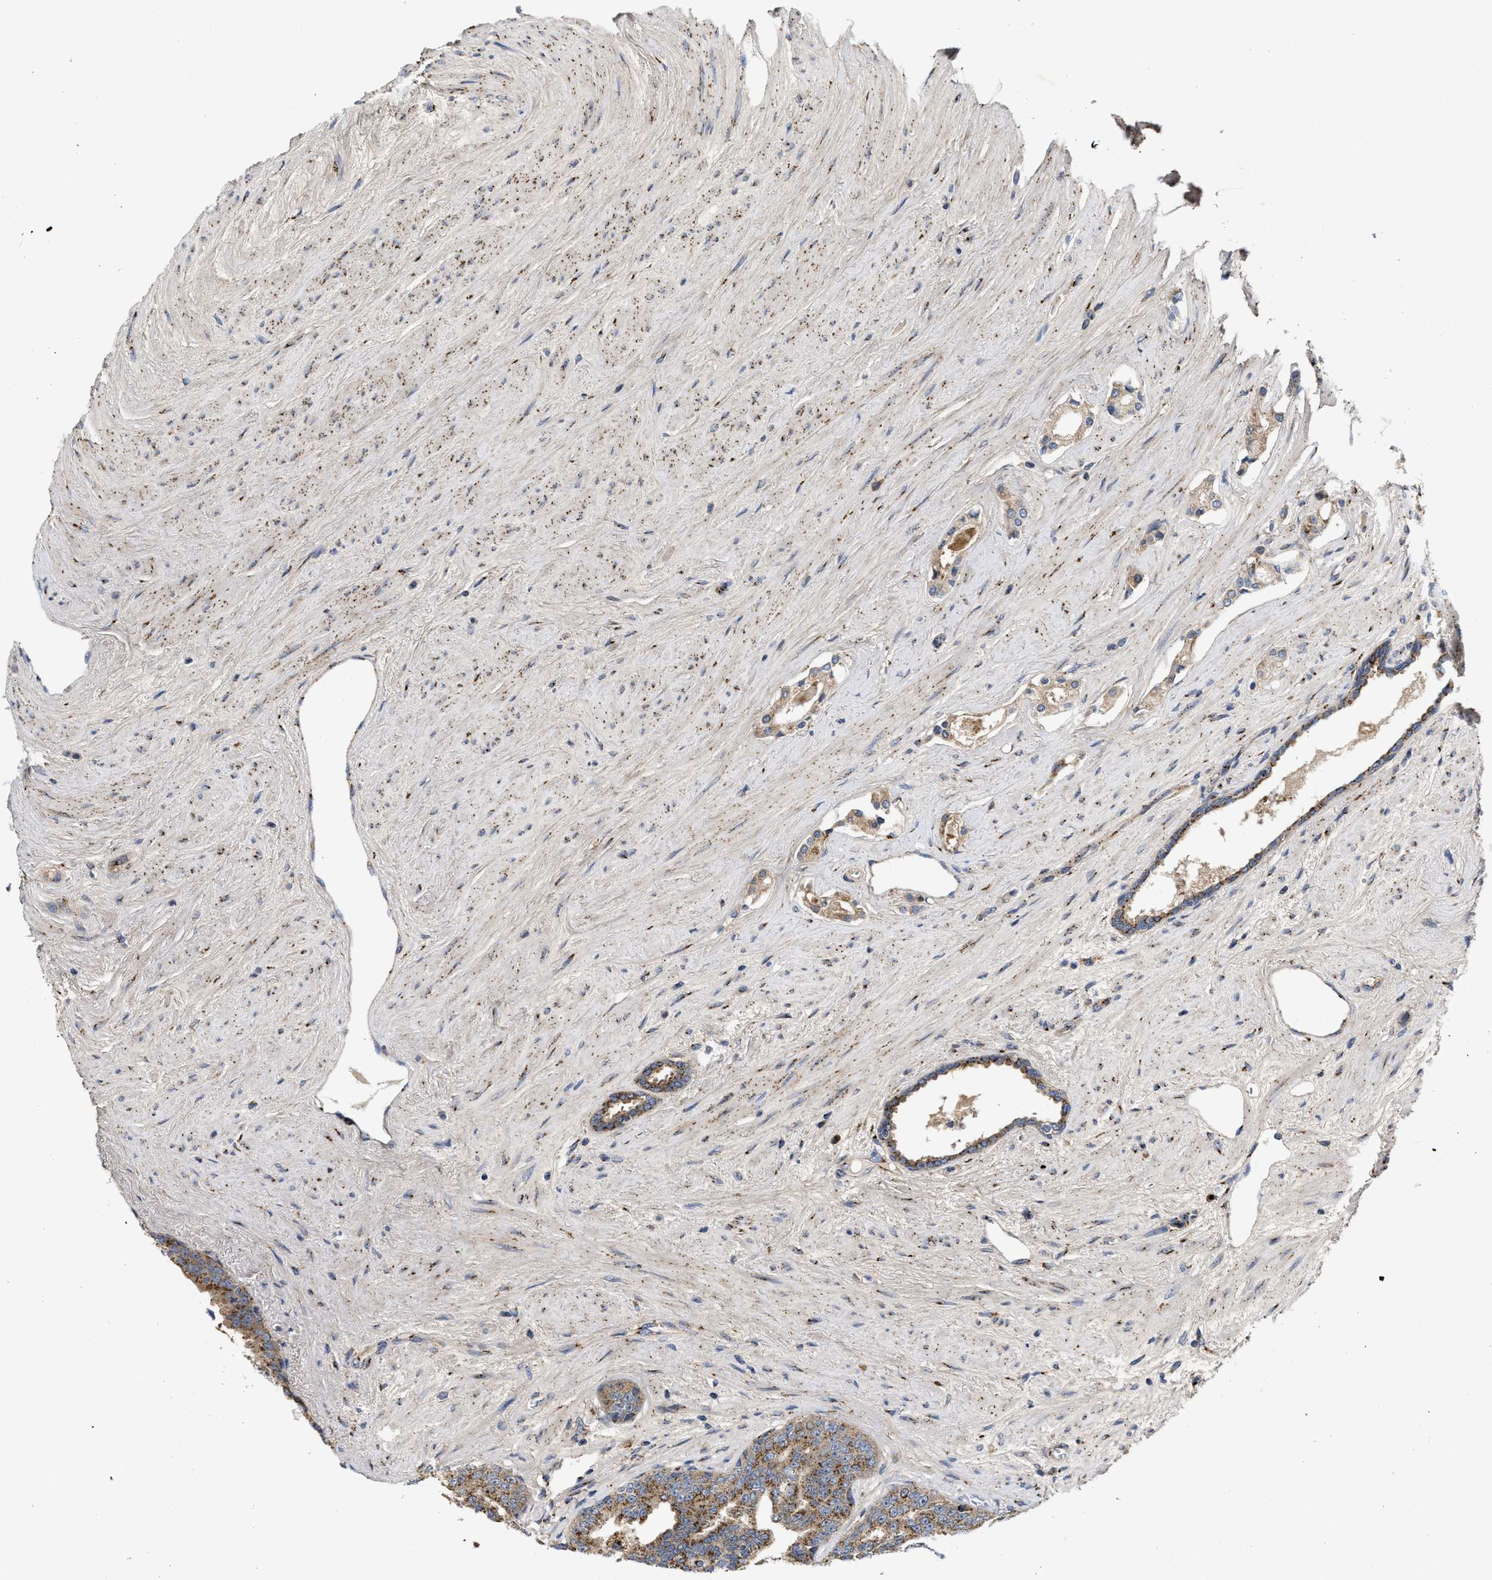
{"staining": {"intensity": "strong", "quantity": "25%-75%", "location": "cytoplasmic/membranous"}, "tissue": "prostate cancer", "cell_type": "Tumor cells", "image_type": "cancer", "snomed": [{"axis": "morphology", "description": "Adenocarcinoma, High grade"}, {"axis": "topography", "description": "Prostate"}], "caption": "Protein expression analysis of prostate cancer (adenocarcinoma (high-grade)) exhibits strong cytoplasmic/membranous expression in about 25%-75% of tumor cells. (DAB = brown stain, brightfield microscopy at high magnification).", "gene": "ZNF70", "patient": {"sex": "male", "age": 71}}